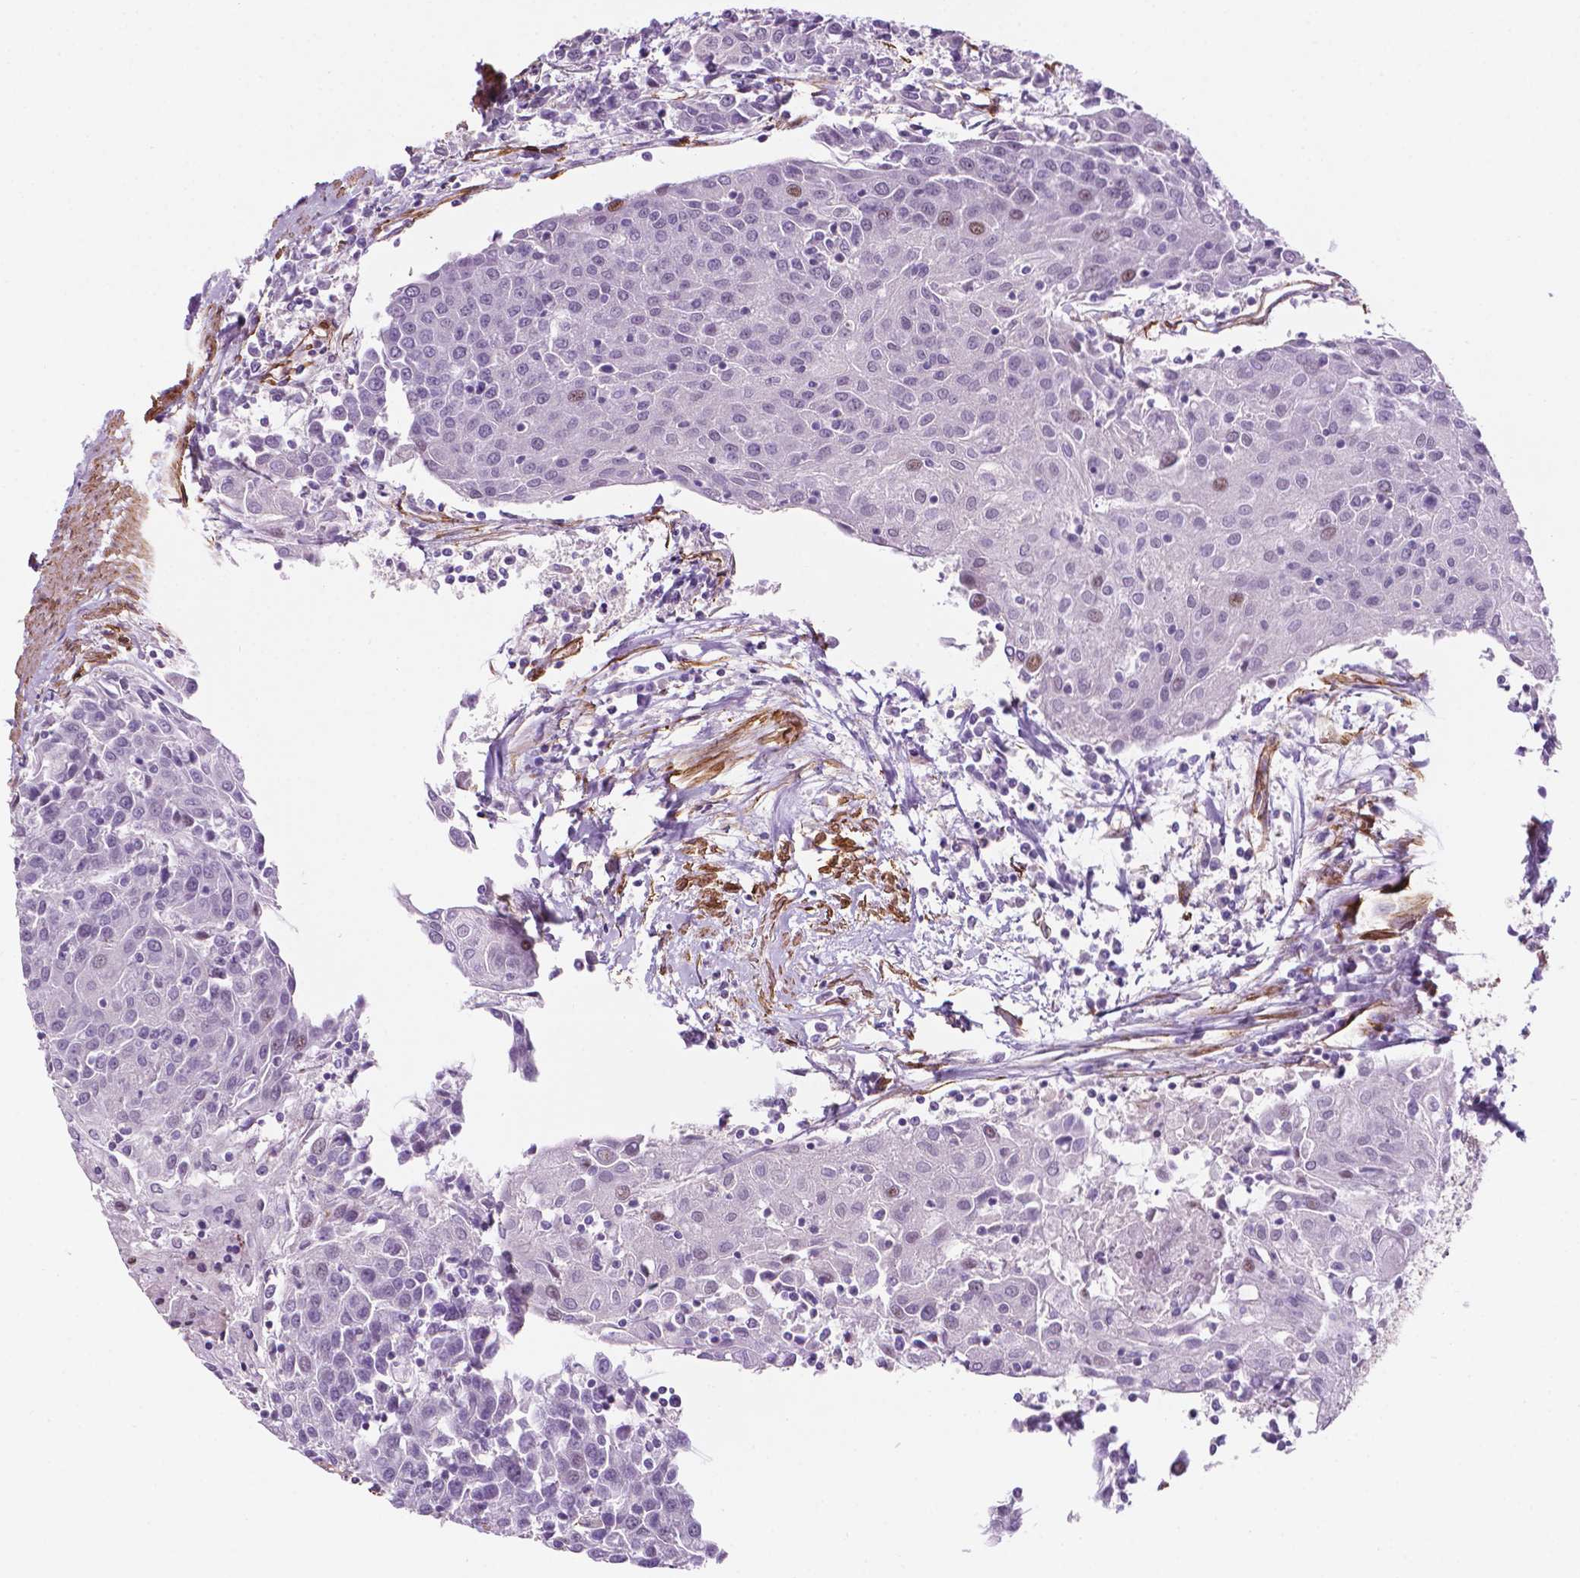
{"staining": {"intensity": "negative", "quantity": "none", "location": "none"}, "tissue": "urothelial cancer", "cell_type": "Tumor cells", "image_type": "cancer", "snomed": [{"axis": "morphology", "description": "Urothelial carcinoma, High grade"}, {"axis": "topography", "description": "Urinary bladder"}], "caption": "A photomicrograph of human urothelial carcinoma (high-grade) is negative for staining in tumor cells.", "gene": "EGFL8", "patient": {"sex": "female", "age": 85}}